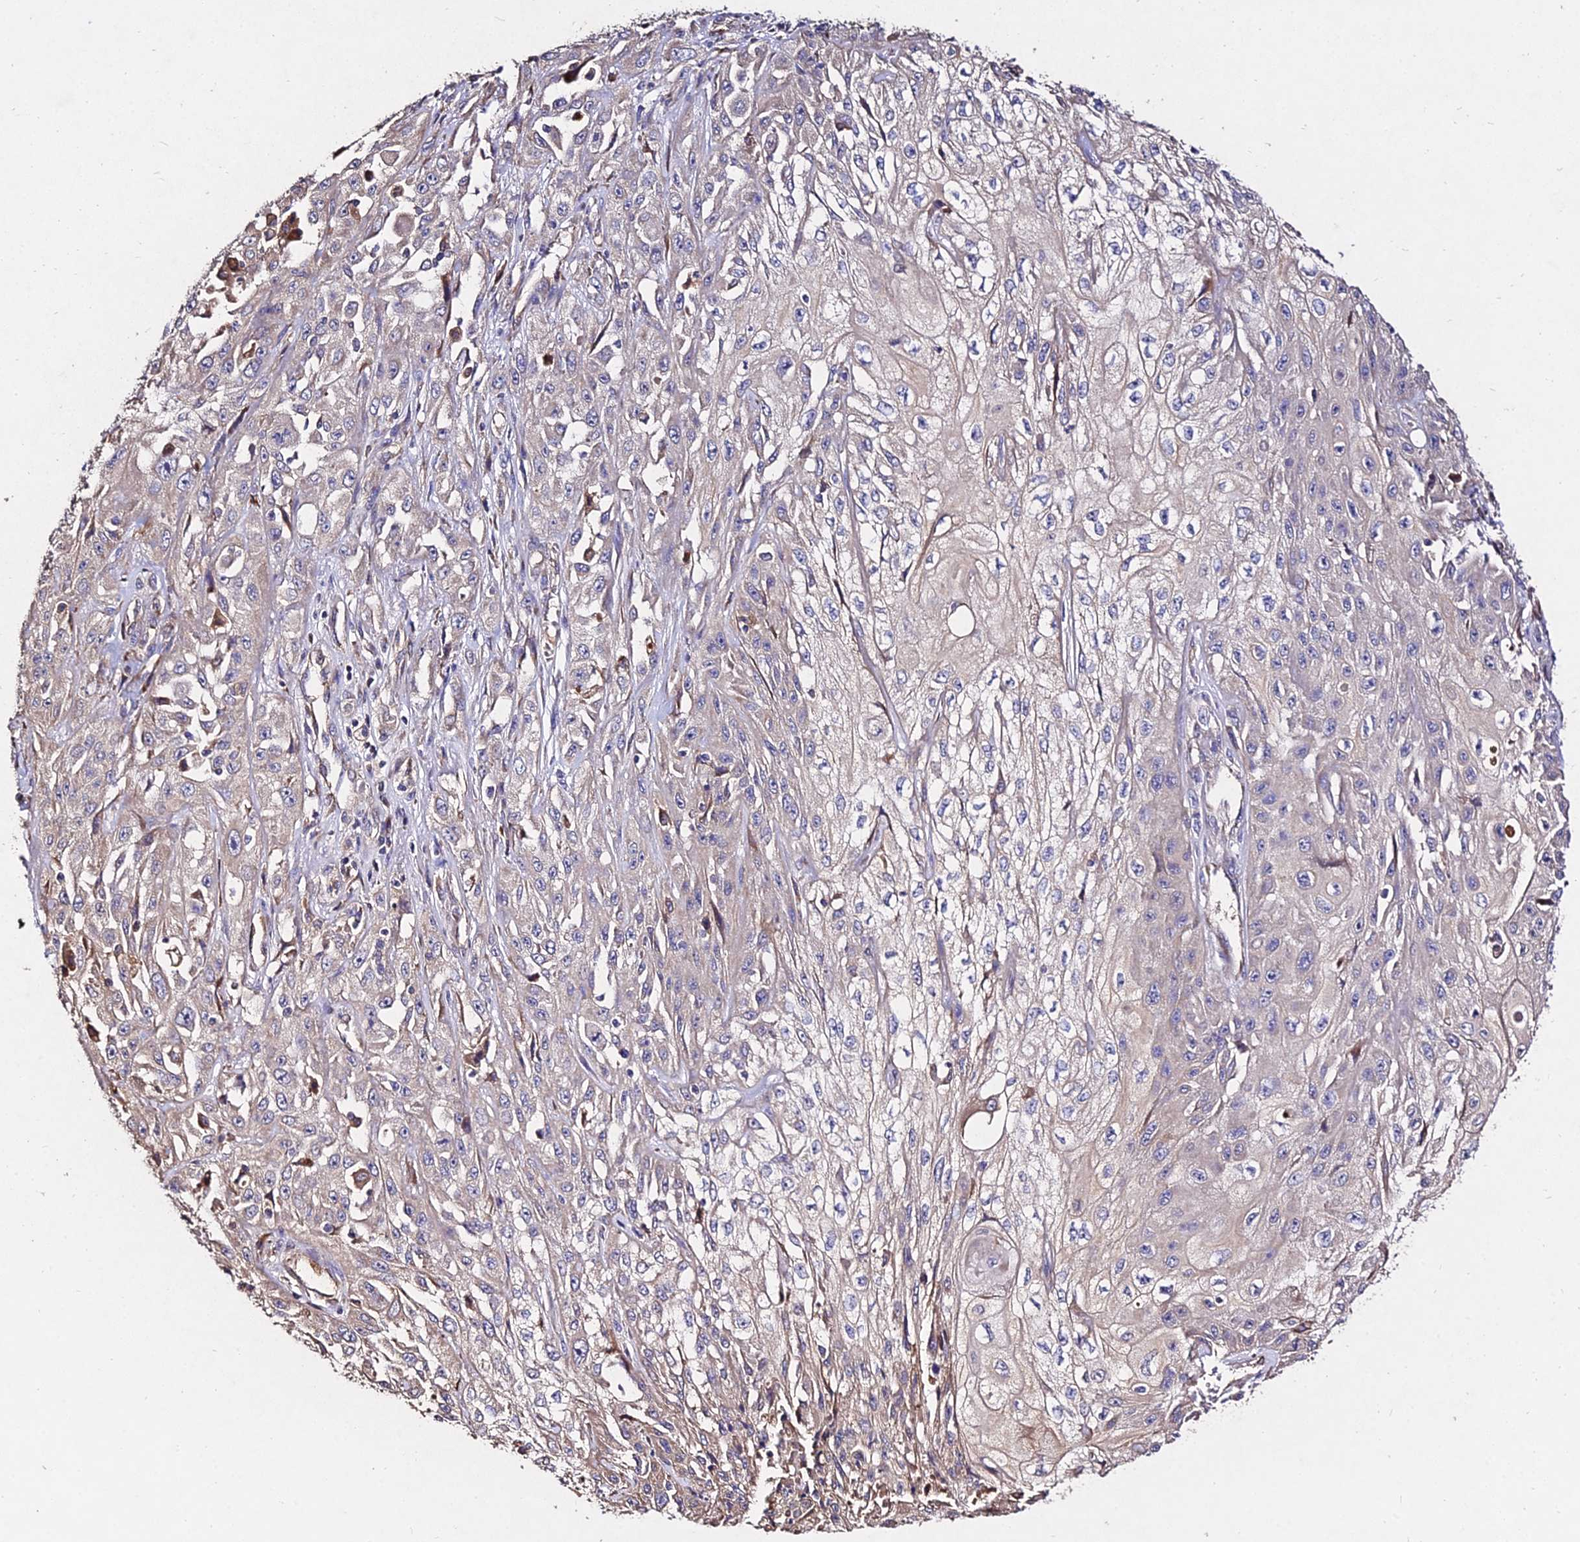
{"staining": {"intensity": "negative", "quantity": "none", "location": "none"}, "tissue": "skin cancer", "cell_type": "Tumor cells", "image_type": "cancer", "snomed": [{"axis": "morphology", "description": "Squamous cell carcinoma, NOS"}, {"axis": "morphology", "description": "Squamous cell carcinoma, metastatic, NOS"}, {"axis": "topography", "description": "Skin"}, {"axis": "topography", "description": "Lymph node"}], "caption": "High magnification brightfield microscopy of metastatic squamous cell carcinoma (skin) stained with DAB (3,3'-diaminobenzidine) (brown) and counterstained with hematoxylin (blue): tumor cells show no significant expression.", "gene": "AP3M2", "patient": {"sex": "male", "age": 75}}